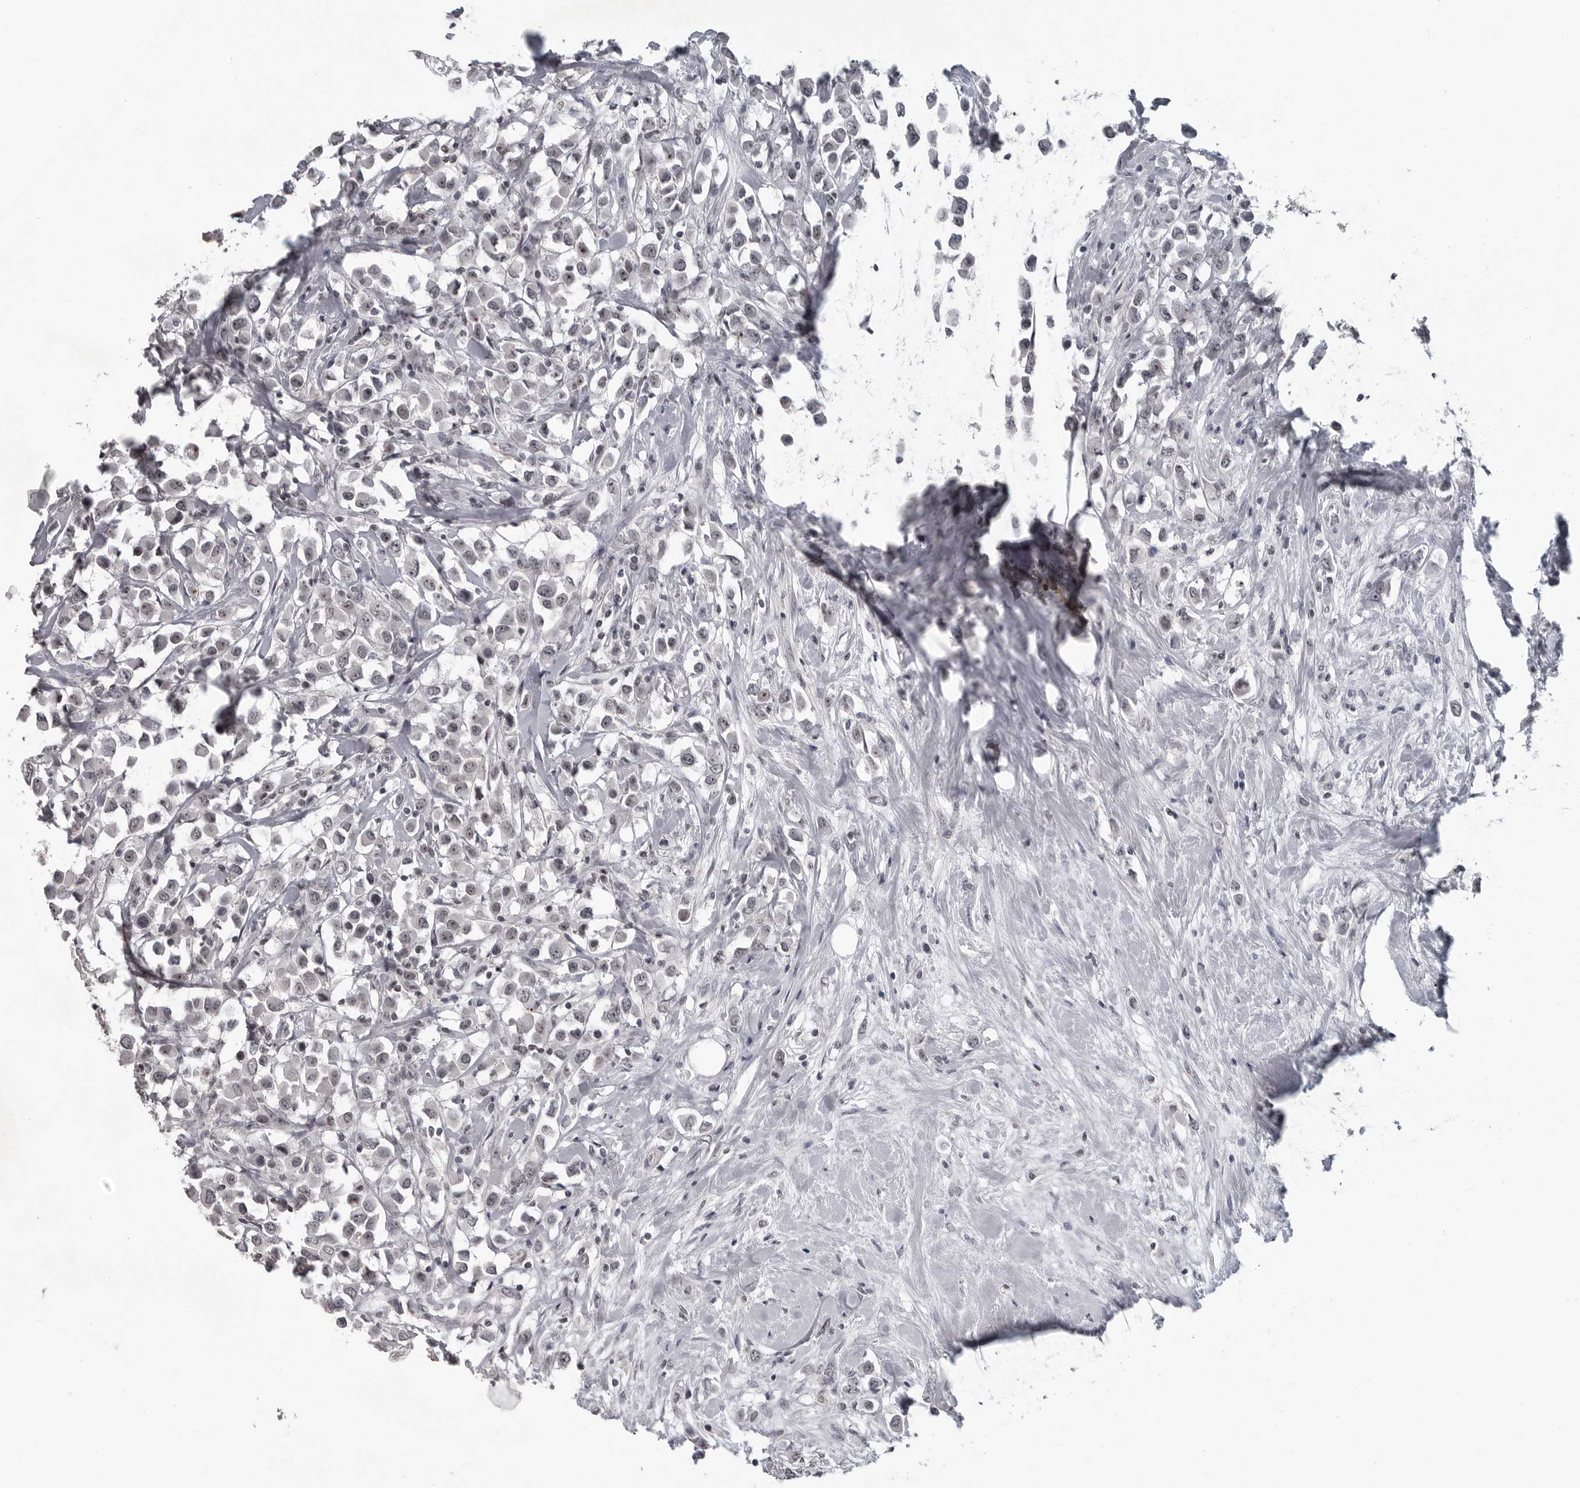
{"staining": {"intensity": "moderate", "quantity": "25%-75%", "location": "nuclear"}, "tissue": "breast cancer", "cell_type": "Tumor cells", "image_type": "cancer", "snomed": [{"axis": "morphology", "description": "Duct carcinoma"}, {"axis": "topography", "description": "Breast"}], "caption": "Protein analysis of breast cancer (intraductal carcinoma) tissue shows moderate nuclear expression in approximately 25%-75% of tumor cells. (DAB (3,3'-diaminobenzidine) = brown stain, brightfield microscopy at high magnification).", "gene": "DDX54", "patient": {"sex": "female", "age": 61}}